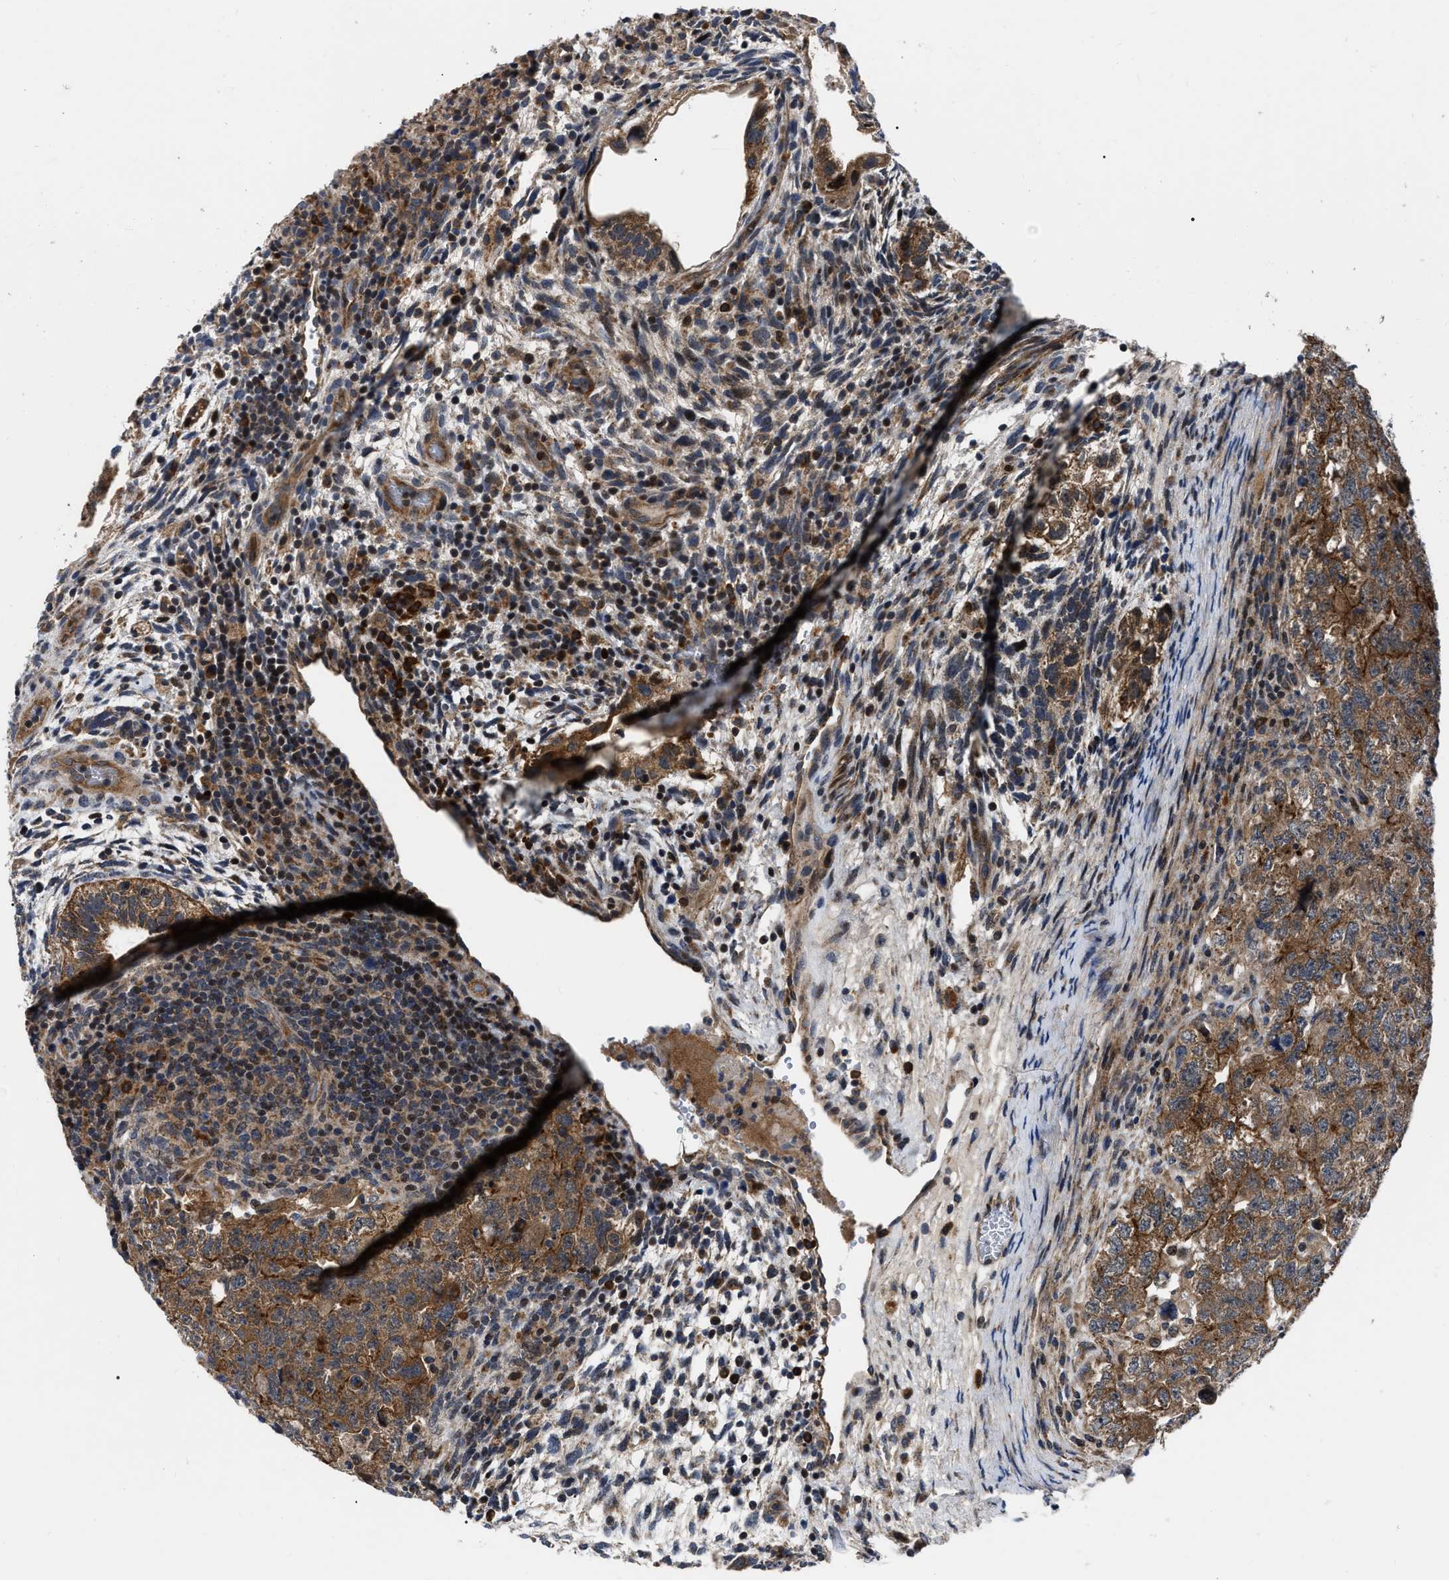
{"staining": {"intensity": "moderate", "quantity": ">75%", "location": "cytoplasmic/membranous"}, "tissue": "testis cancer", "cell_type": "Tumor cells", "image_type": "cancer", "snomed": [{"axis": "morphology", "description": "Carcinoma, Embryonal, NOS"}, {"axis": "topography", "description": "Testis"}], "caption": "Testis cancer (embryonal carcinoma) was stained to show a protein in brown. There is medium levels of moderate cytoplasmic/membranous expression in about >75% of tumor cells. (Stains: DAB in brown, nuclei in blue, Microscopy: brightfield microscopy at high magnification).", "gene": "PPWD1", "patient": {"sex": "male", "age": 36}}